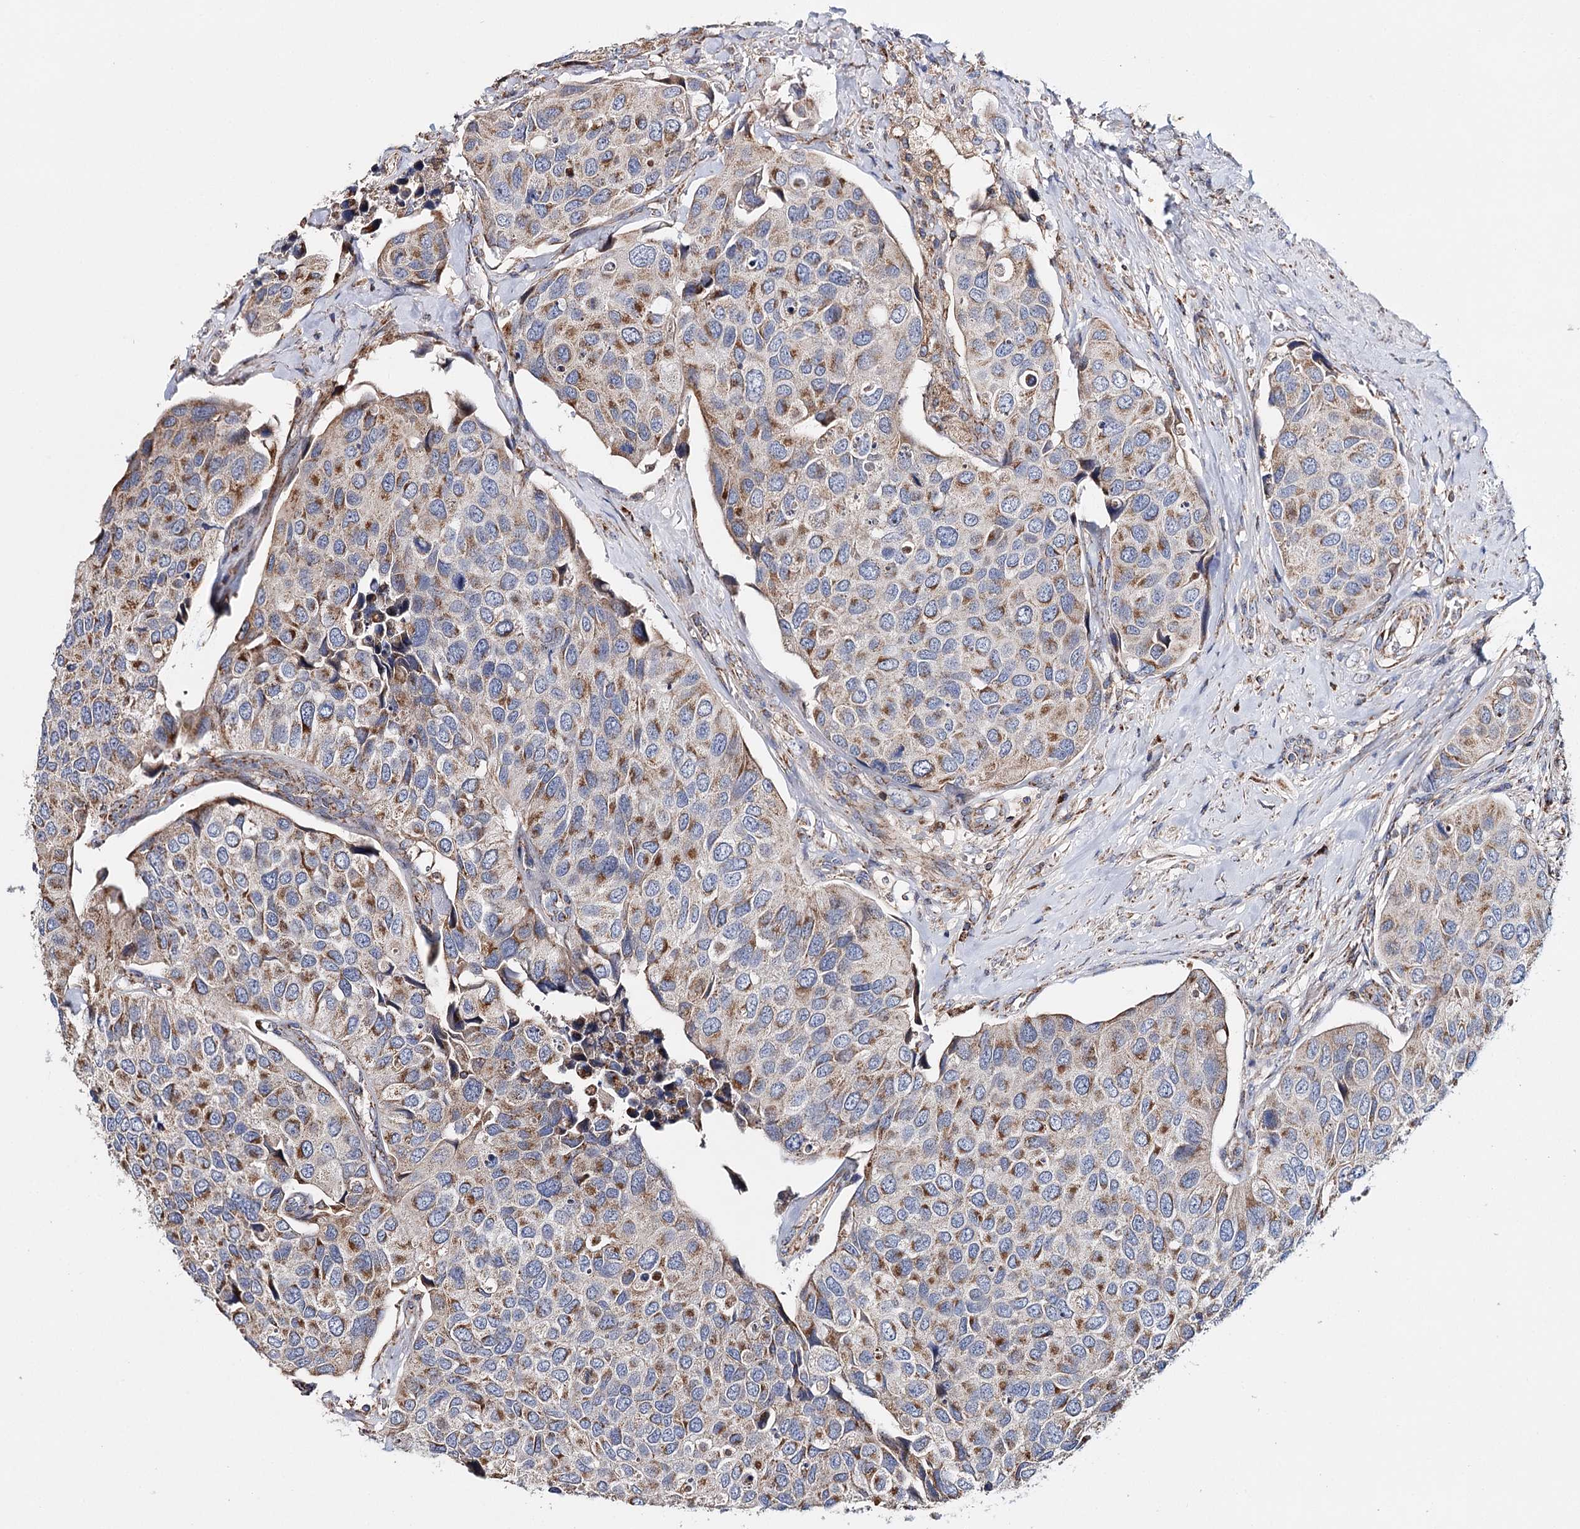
{"staining": {"intensity": "moderate", "quantity": ">75%", "location": "cytoplasmic/membranous"}, "tissue": "urothelial cancer", "cell_type": "Tumor cells", "image_type": "cancer", "snomed": [{"axis": "morphology", "description": "Urothelial carcinoma, High grade"}, {"axis": "topography", "description": "Urinary bladder"}], "caption": "Urothelial cancer was stained to show a protein in brown. There is medium levels of moderate cytoplasmic/membranous positivity in approximately >75% of tumor cells.", "gene": "CFAP46", "patient": {"sex": "male", "age": 74}}